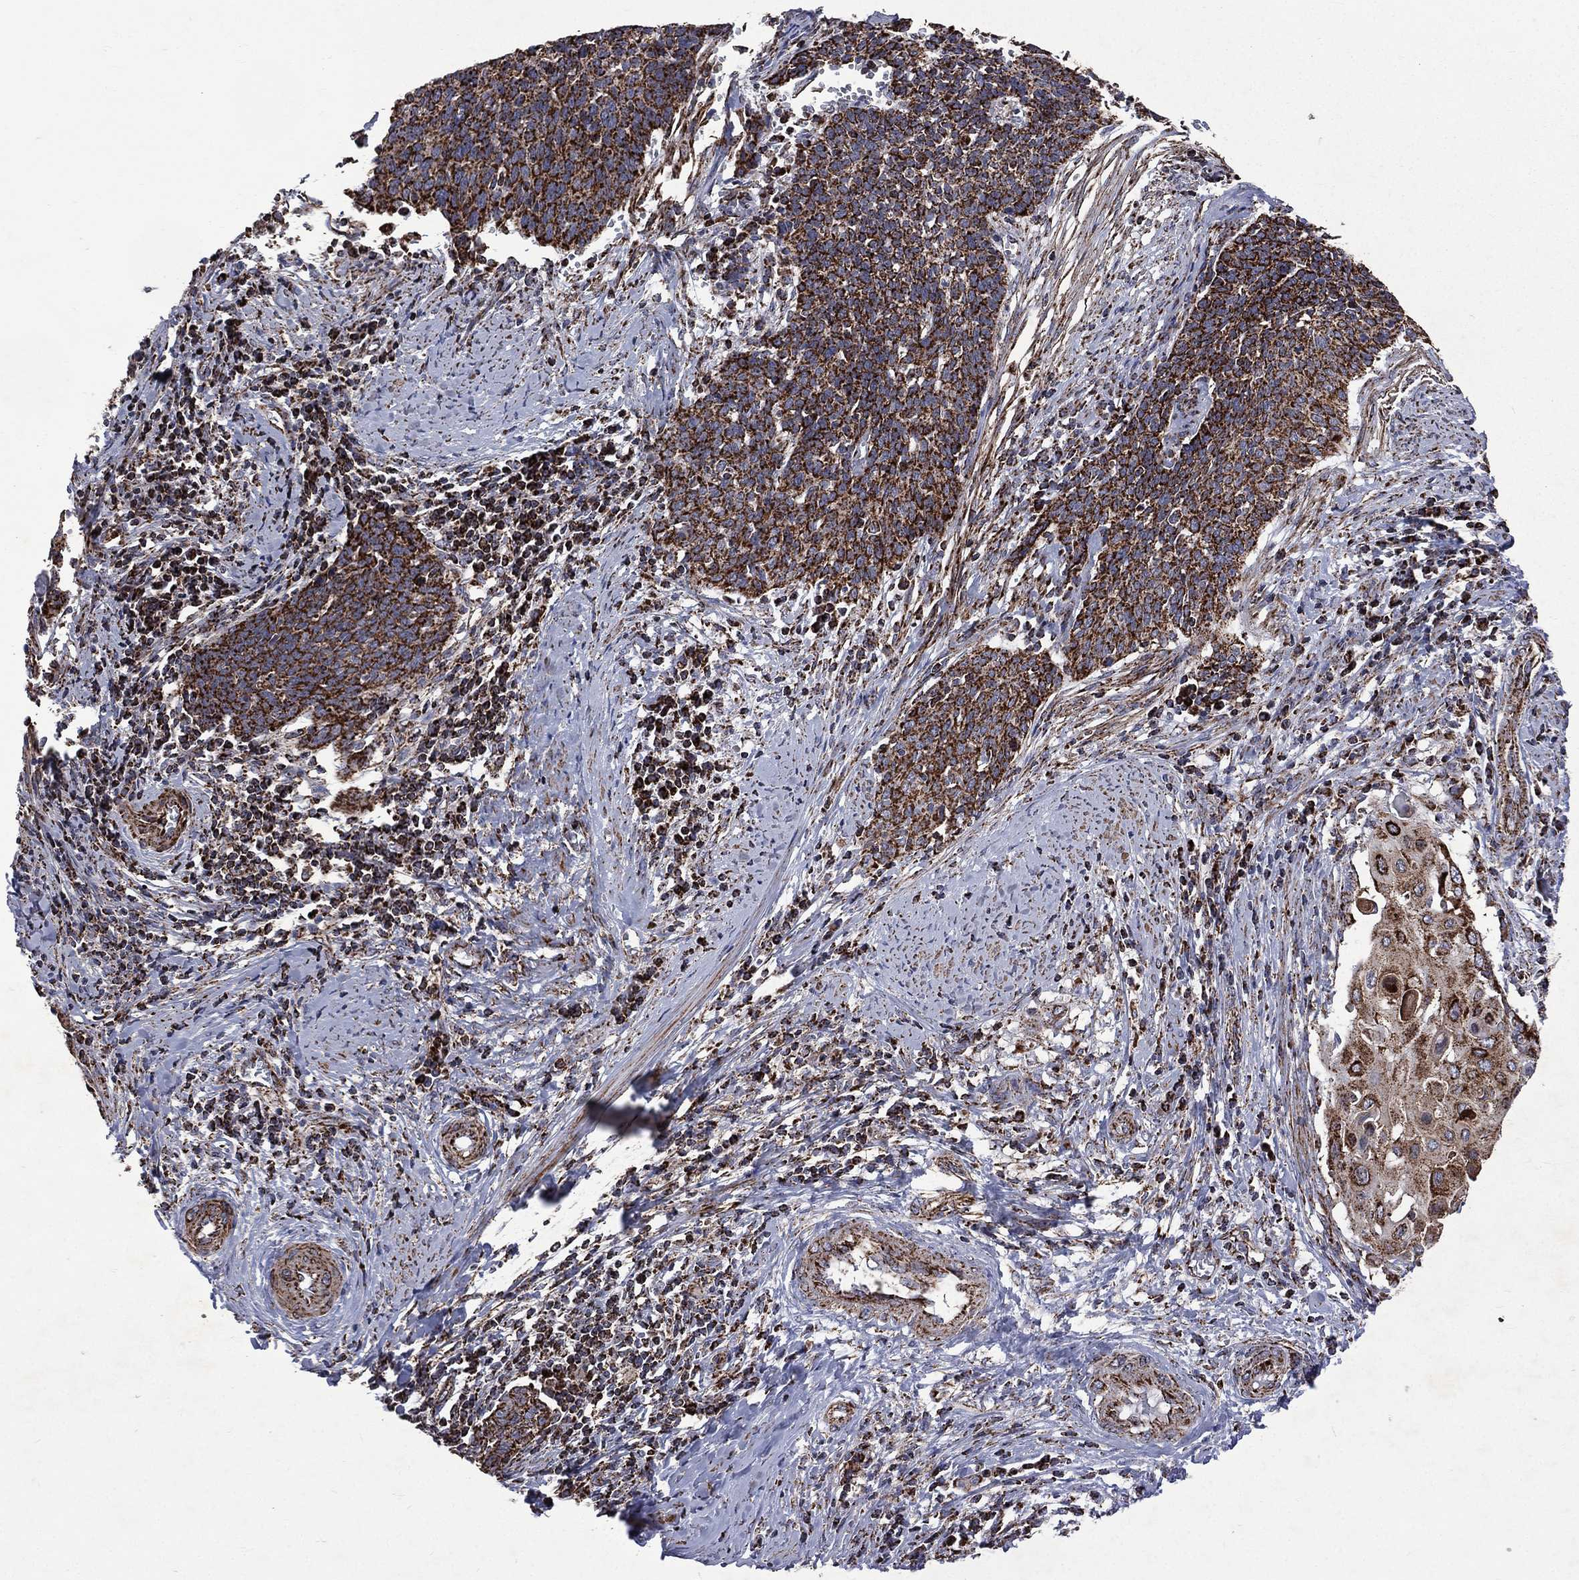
{"staining": {"intensity": "strong", "quantity": ">75%", "location": "cytoplasmic/membranous"}, "tissue": "cervical cancer", "cell_type": "Tumor cells", "image_type": "cancer", "snomed": [{"axis": "morphology", "description": "Squamous cell carcinoma, NOS"}, {"axis": "topography", "description": "Cervix"}], "caption": "Cervical cancer stained with DAB (3,3'-diaminobenzidine) immunohistochemistry displays high levels of strong cytoplasmic/membranous positivity in approximately >75% of tumor cells.", "gene": "GOT2", "patient": {"sex": "female", "age": 39}}